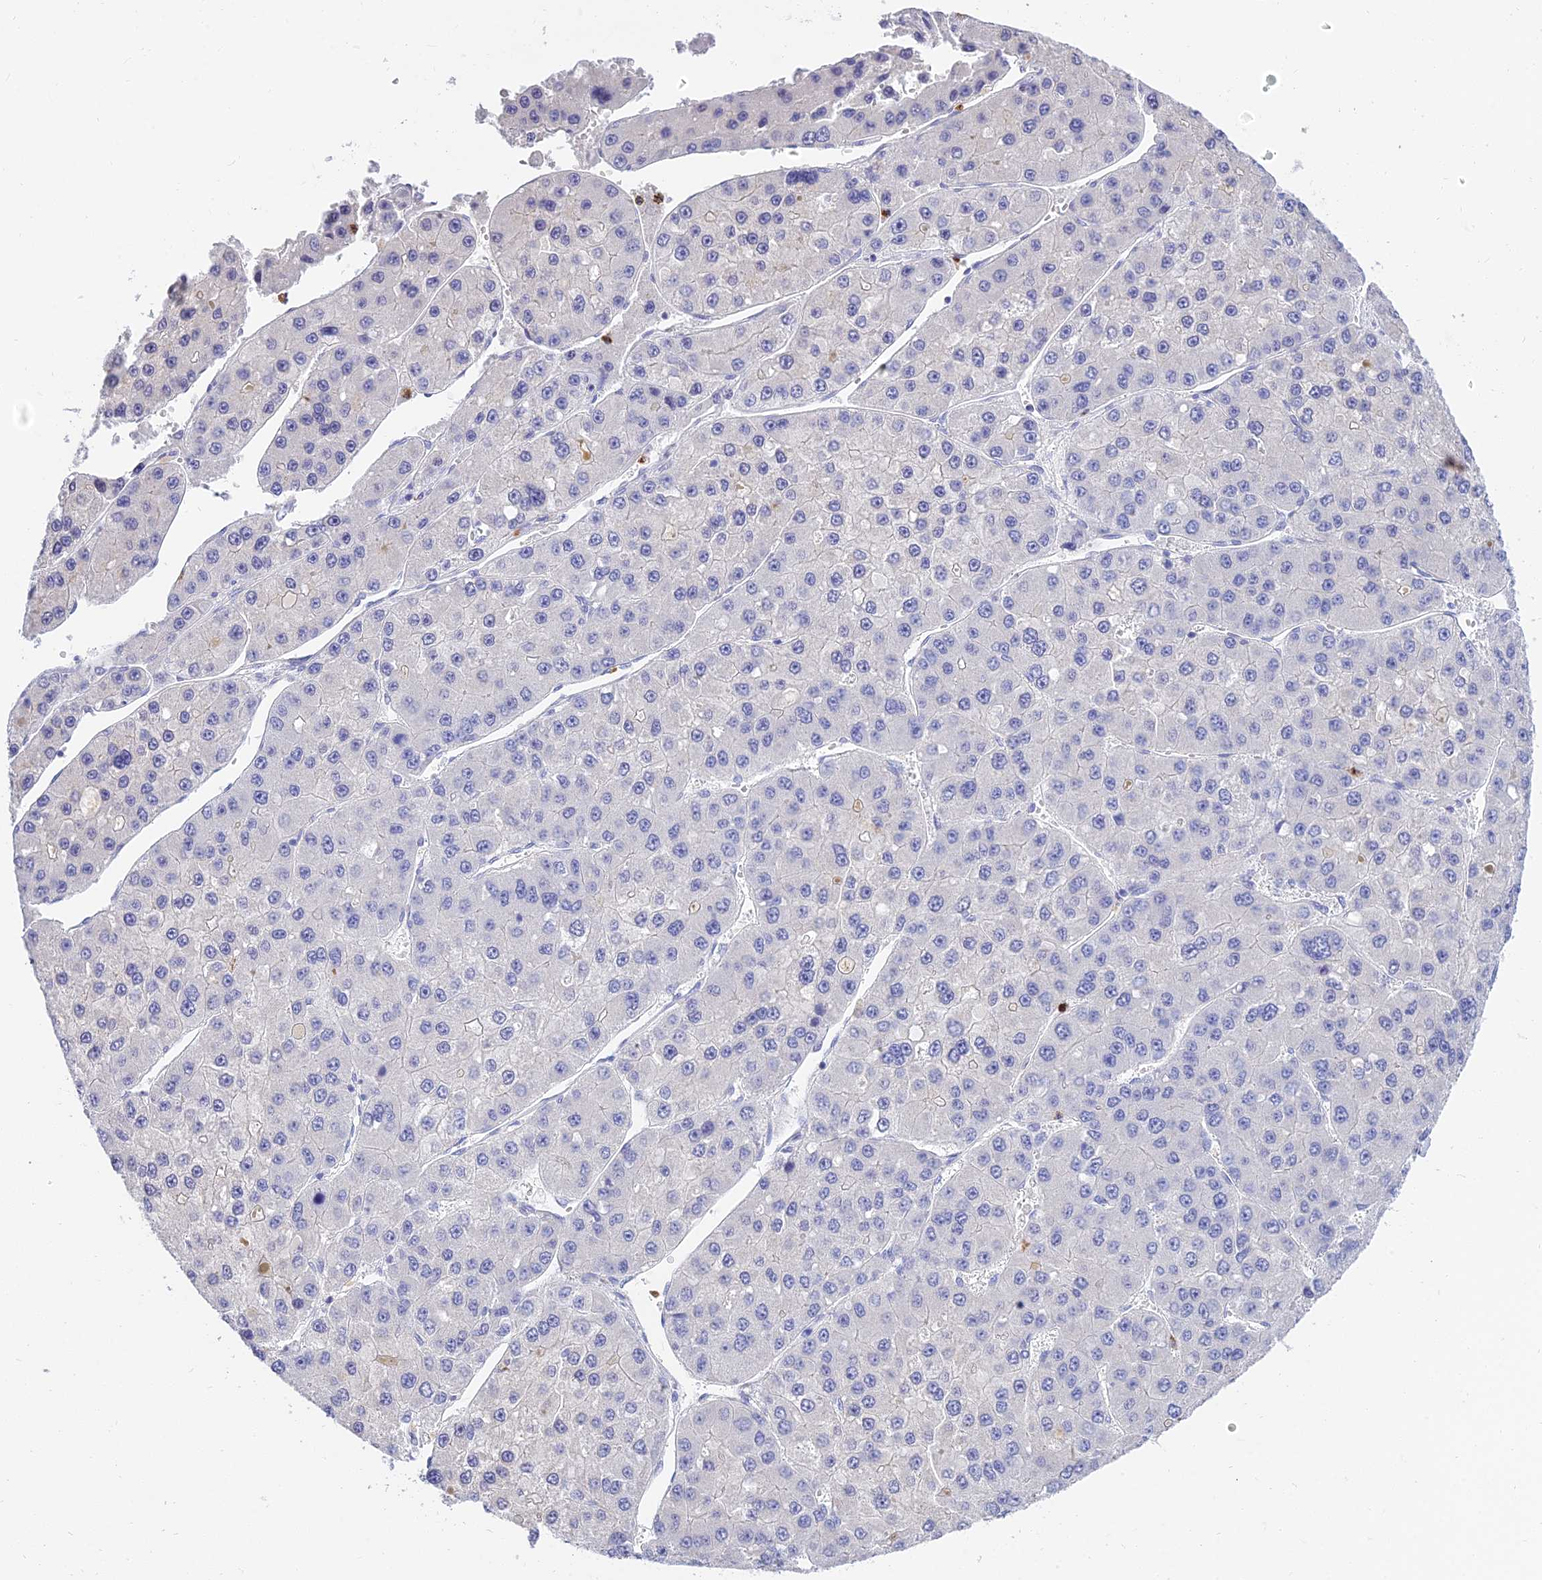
{"staining": {"intensity": "negative", "quantity": "none", "location": "none"}, "tissue": "liver cancer", "cell_type": "Tumor cells", "image_type": "cancer", "snomed": [{"axis": "morphology", "description": "Carcinoma, Hepatocellular, NOS"}, {"axis": "topography", "description": "Liver"}], "caption": "Protein analysis of liver hepatocellular carcinoma reveals no significant expression in tumor cells. (DAB IHC, high magnification).", "gene": "VWC2L", "patient": {"sex": "female", "age": 73}}